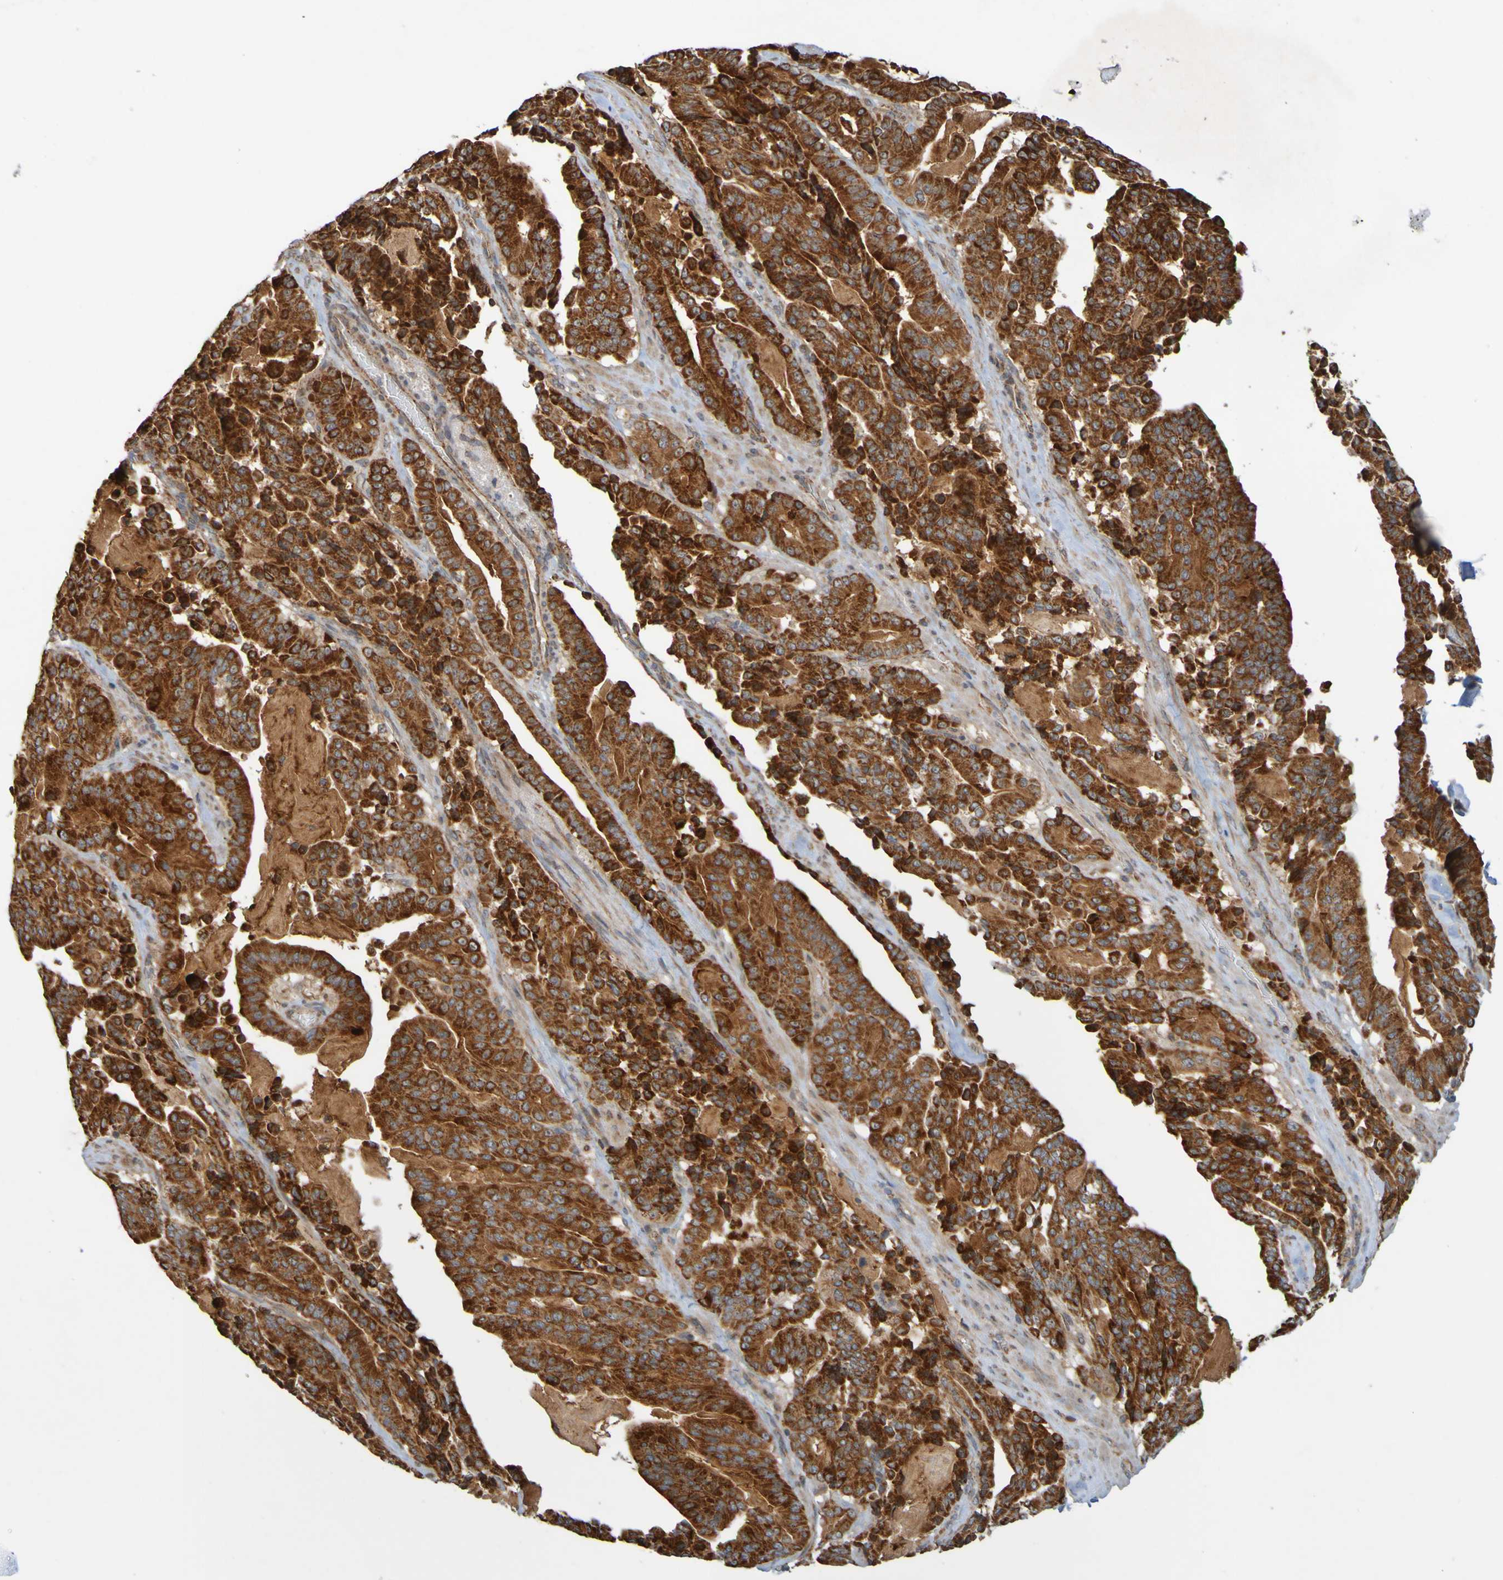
{"staining": {"intensity": "strong", "quantity": ">75%", "location": "cytoplasmic/membranous"}, "tissue": "pancreatic cancer", "cell_type": "Tumor cells", "image_type": "cancer", "snomed": [{"axis": "morphology", "description": "Adenocarcinoma, NOS"}, {"axis": "topography", "description": "Pancreas"}], "caption": "Human adenocarcinoma (pancreatic) stained for a protein (brown) exhibits strong cytoplasmic/membranous positive staining in approximately >75% of tumor cells.", "gene": "TMBIM1", "patient": {"sex": "male", "age": 63}}